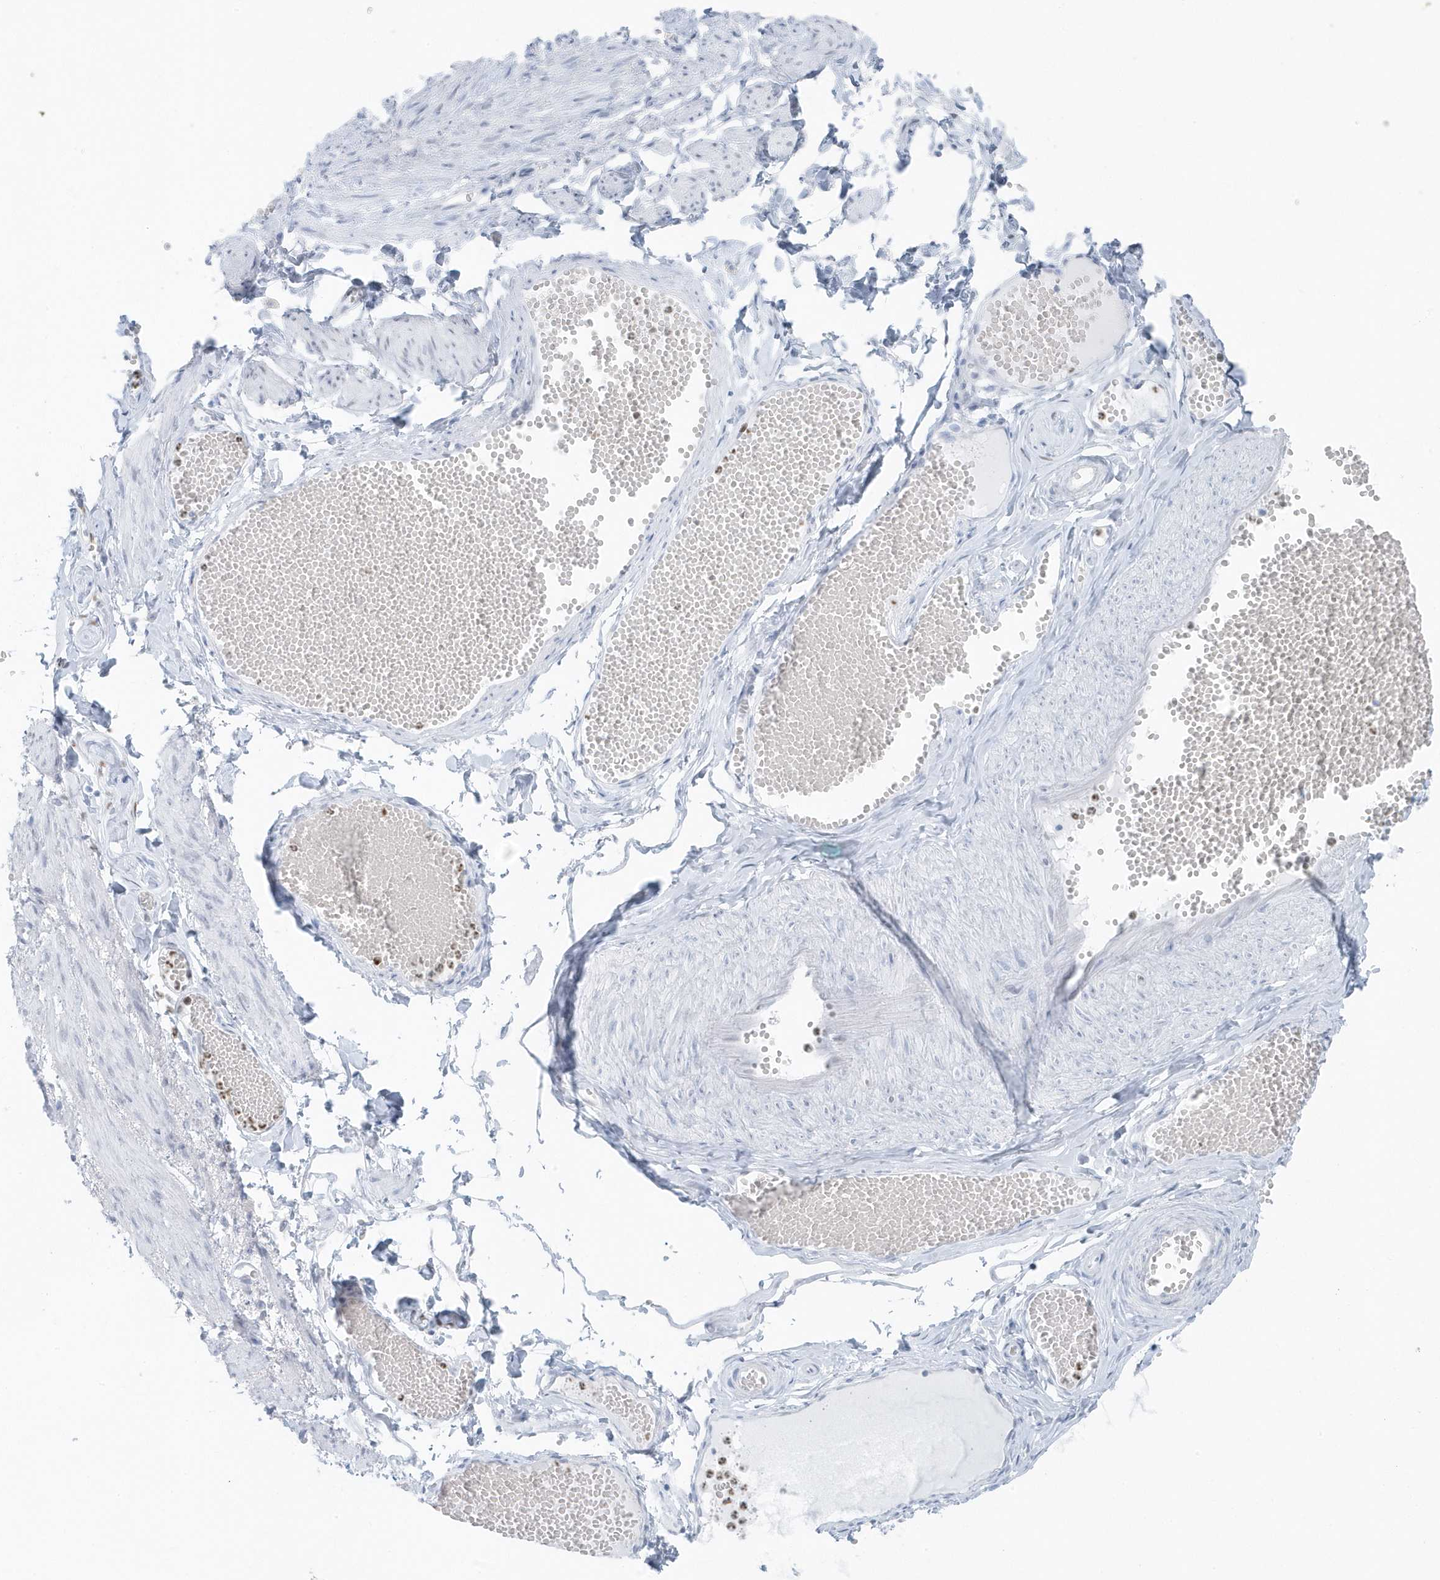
{"staining": {"intensity": "negative", "quantity": "none", "location": "none"}, "tissue": "adipose tissue", "cell_type": "Adipocytes", "image_type": "normal", "snomed": [{"axis": "morphology", "description": "Normal tissue, NOS"}, {"axis": "topography", "description": "Smooth muscle"}, {"axis": "topography", "description": "Peripheral nerve tissue"}], "caption": "The IHC histopathology image has no significant expression in adipocytes of adipose tissue.", "gene": "SMIM34", "patient": {"sex": "female", "age": 39}}